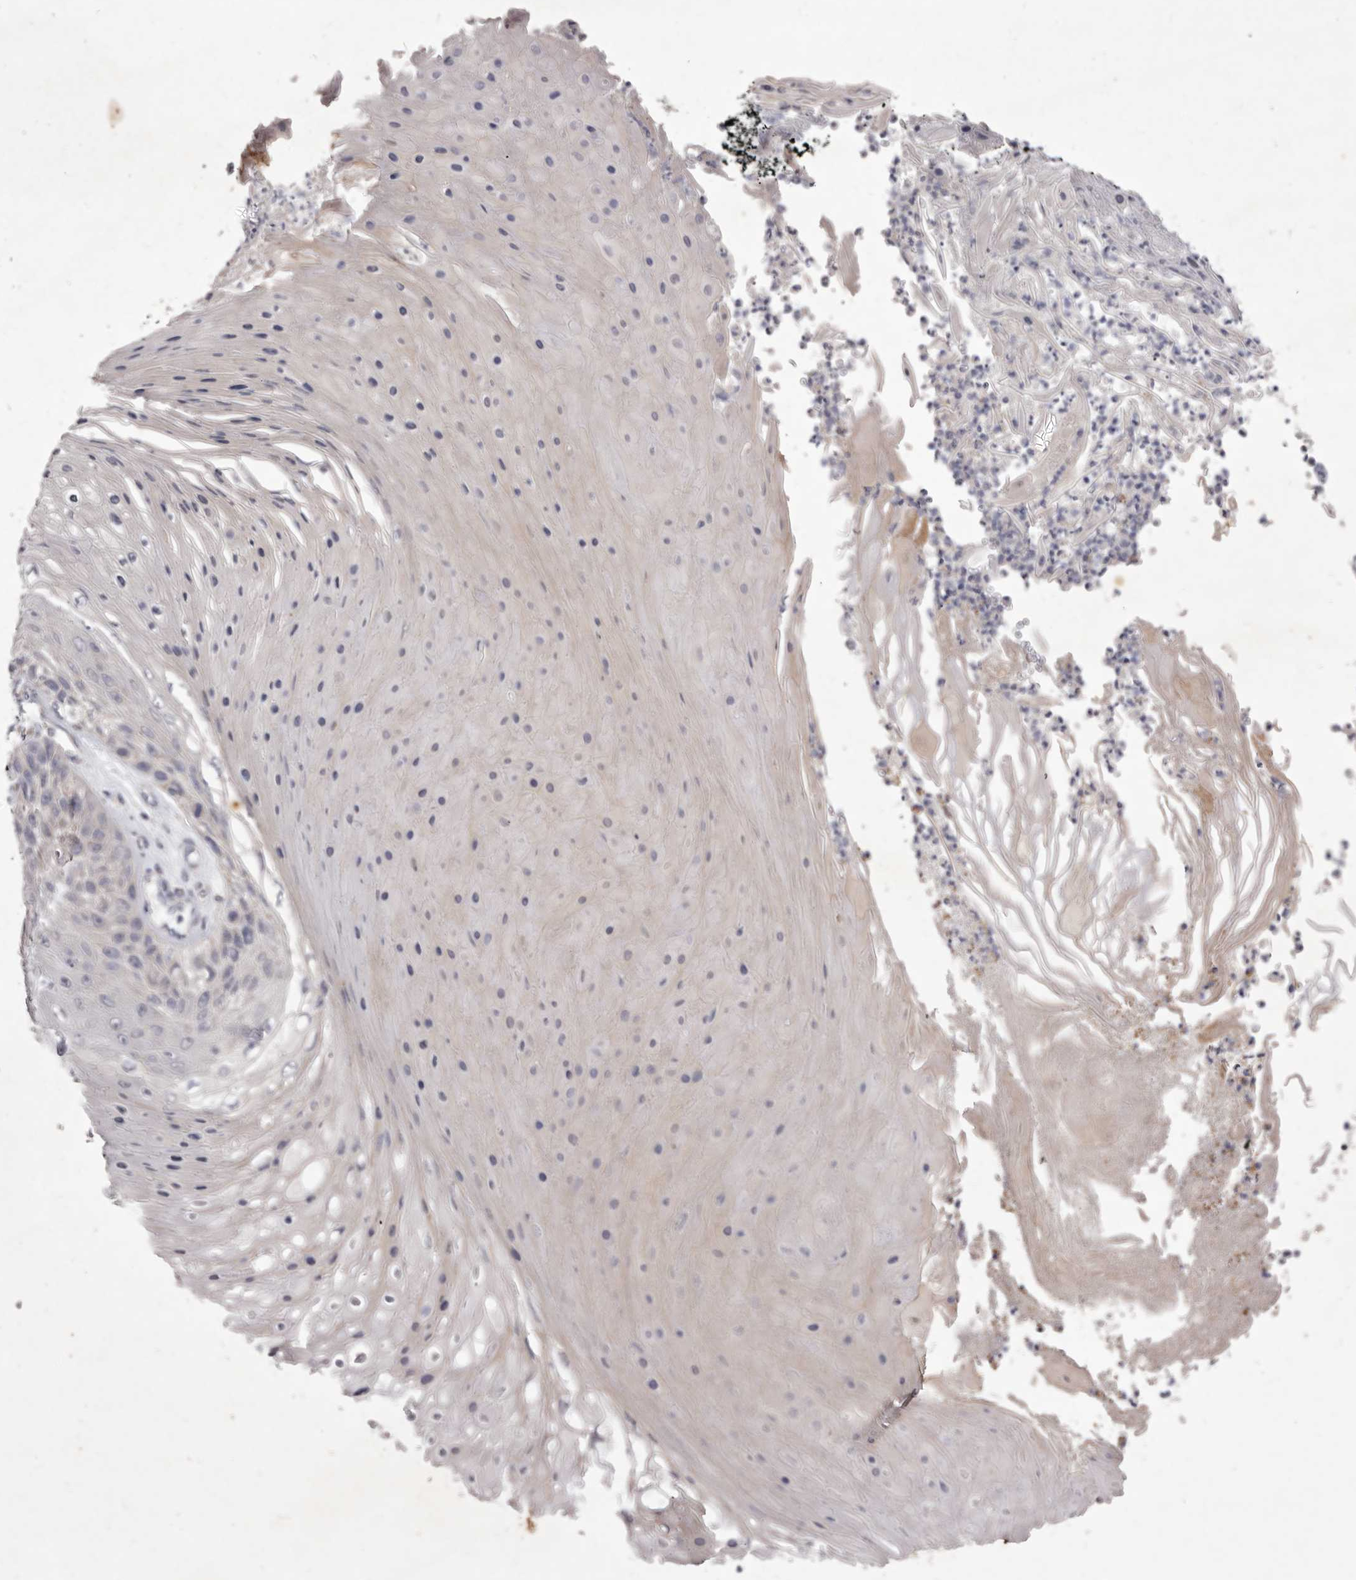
{"staining": {"intensity": "negative", "quantity": "none", "location": "none"}, "tissue": "skin cancer", "cell_type": "Tumor cells", "image_type": "cancer", "snomed": [{"axis": "morphology", "description": "Squamous cell carcinoma, NOS"}, {"axis": "topography", "description": "Skin"}], "caption": "Immunohistochemical staining of squamous cell carcinoma (skin) shows no significant expression in tumor cells.", "gene": "P2RX6", "patient": {"sex": "female", "age": 88}}